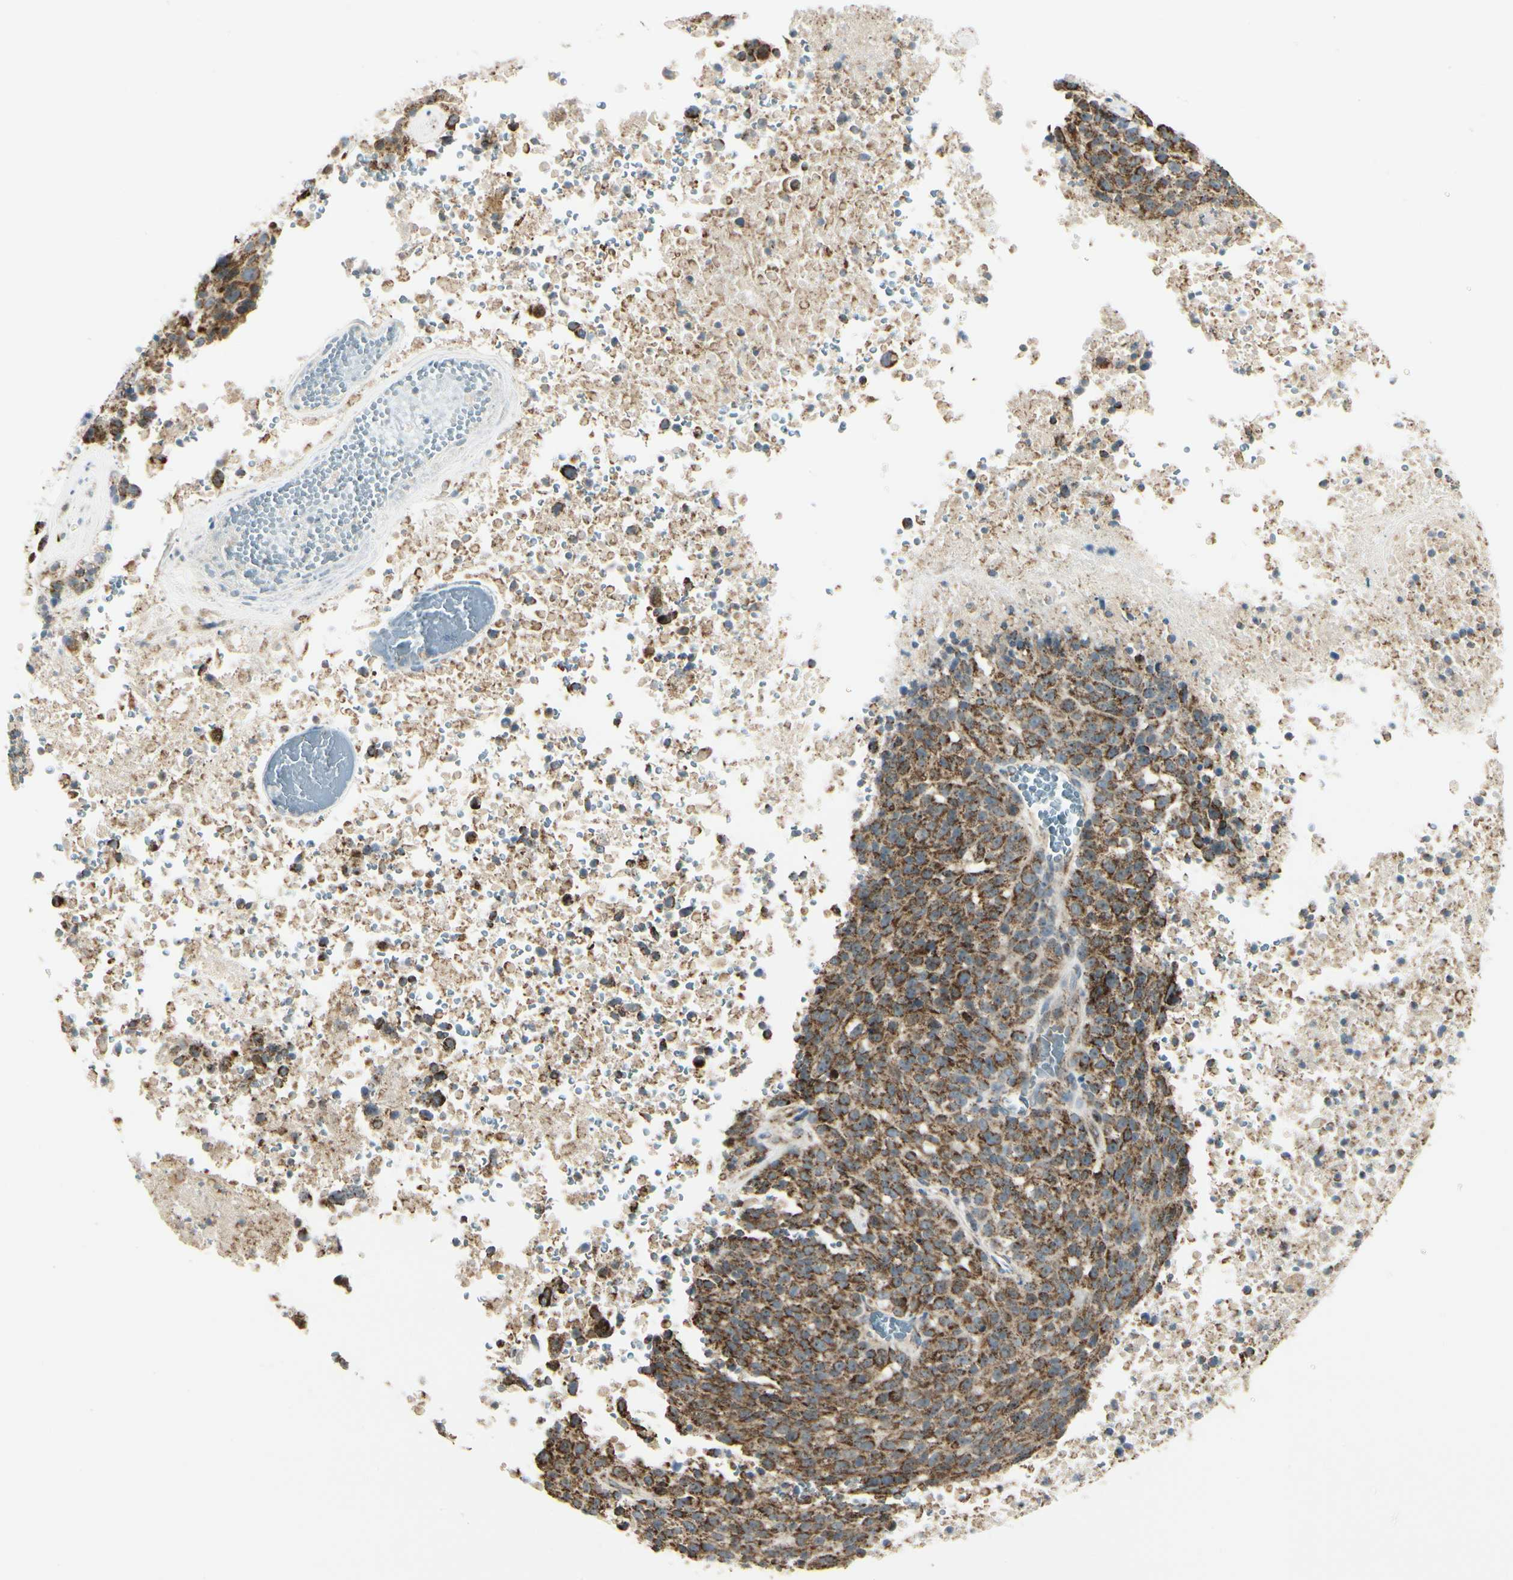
{"staining": {"intensity": "strong", "quantity": ">75%", "location": "cytoplasmic/membranous"}, "tissue": "melanoma", "cell_type": "Tumor cells", "image_type": "cancer", "snomed": [{"axis": "morphology", "description": "Malignant melanoma, Metastatic site"}, {"axis": "topography", "description": "Cerebral cortex"}], "caption": "Brown immunohistochemical staining in malignant melanoma (metastatic site) reveals strong cytoplasmic/membranous expression in about >75% of tumor cells.", "gene": "ANKS6", "patient": {"sex": "female", "age": 52}}